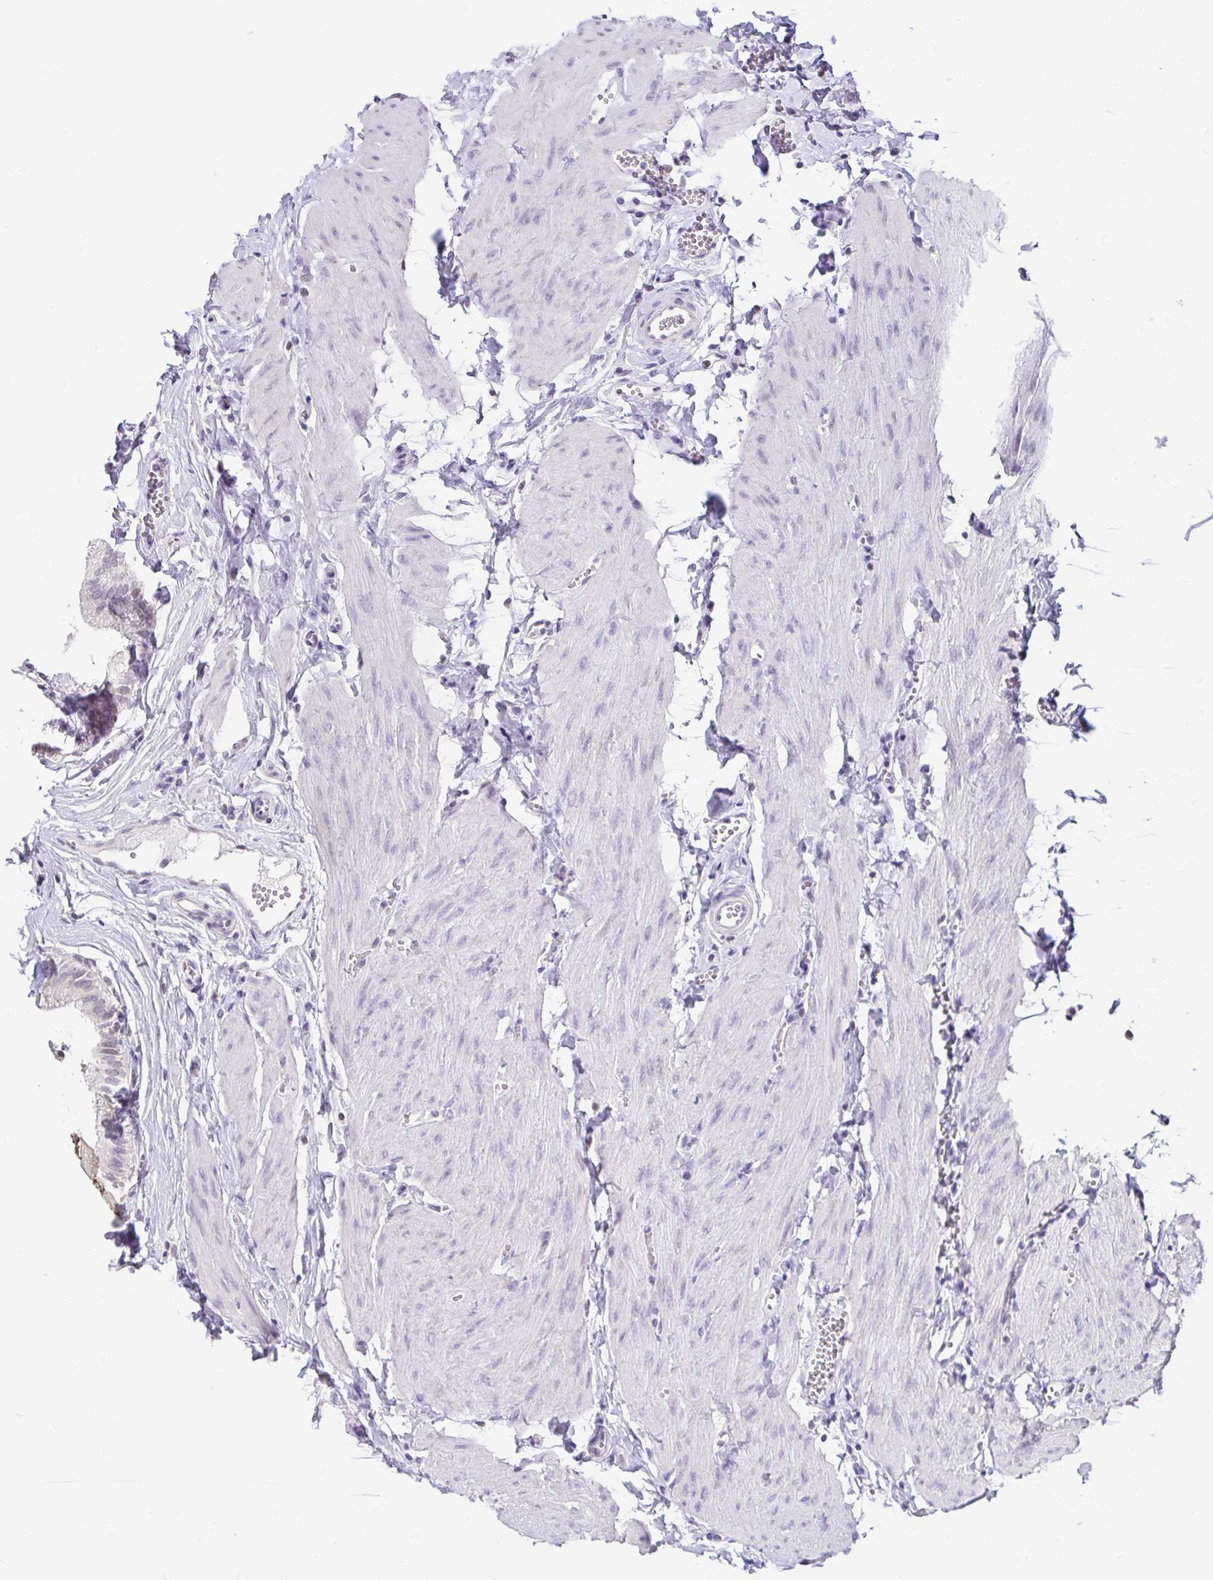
{"staining": {"intensity": "moderate", "quantity": "<25%", "location": "nuclear"}, "tissue": "gallbladder", "cell_type": "Glandular cells", "image_type": "normal", "snomed": [{"axis": "morphology", "description": "Normal tissue, NOS"}, {"axis": "topography", "description": "Gallbladder"}, {"axis": "topography", "description": "Peripheral nerve tissue"}], "caption": "A brown stain highlights moderate nuclear expression of a protein in glandular cells of unremarkable gallbladder. The staining was performed using DAB to visualize the protein expression in brown, while the nuclei were stained in blue with hematoxylin (Magnification: 20x).", "gene": "ANLN", "patient": {"sex": "male", "age": 17}}